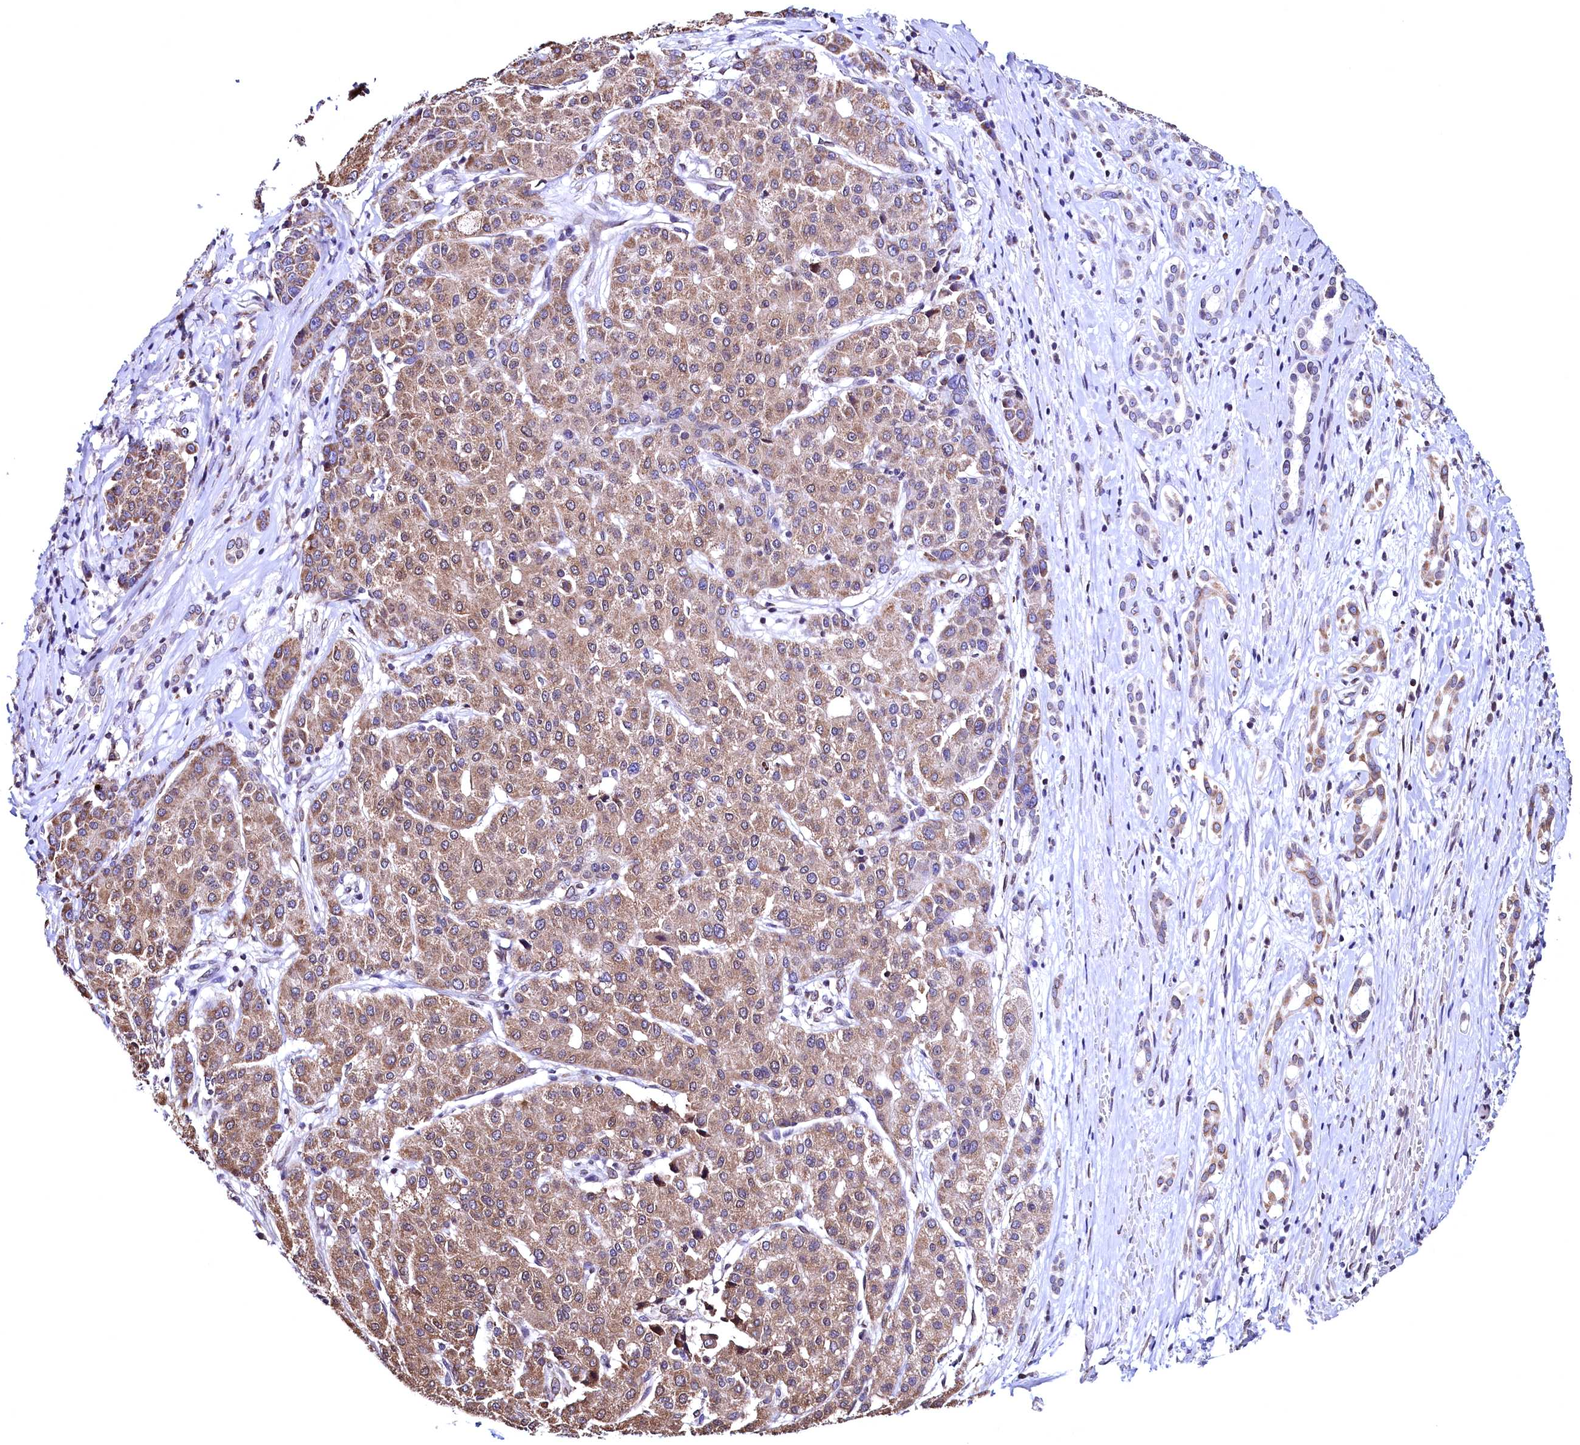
{"staining": {"intensity": "moderate", "quantity": ">75%", "location": "cytoplasmic/membranous"}, "tissue": "liver cancer", "cell_type": "Tumor cells", "image_type": "cancer", "snomed": [{"axis": "morphology", "description": "Carcinoma, Hepatocellular, NOS"}, {"axis": "topography", "description": "Liver"}], "caption": "Protein staining shows moderate cytoplasmic/membranous staining in approximately >75% of tumor cells in liver cancer (hepatocellular carcinoma).", "gene": "HAND1", "patient": {"sex": "male", "age": 65}}